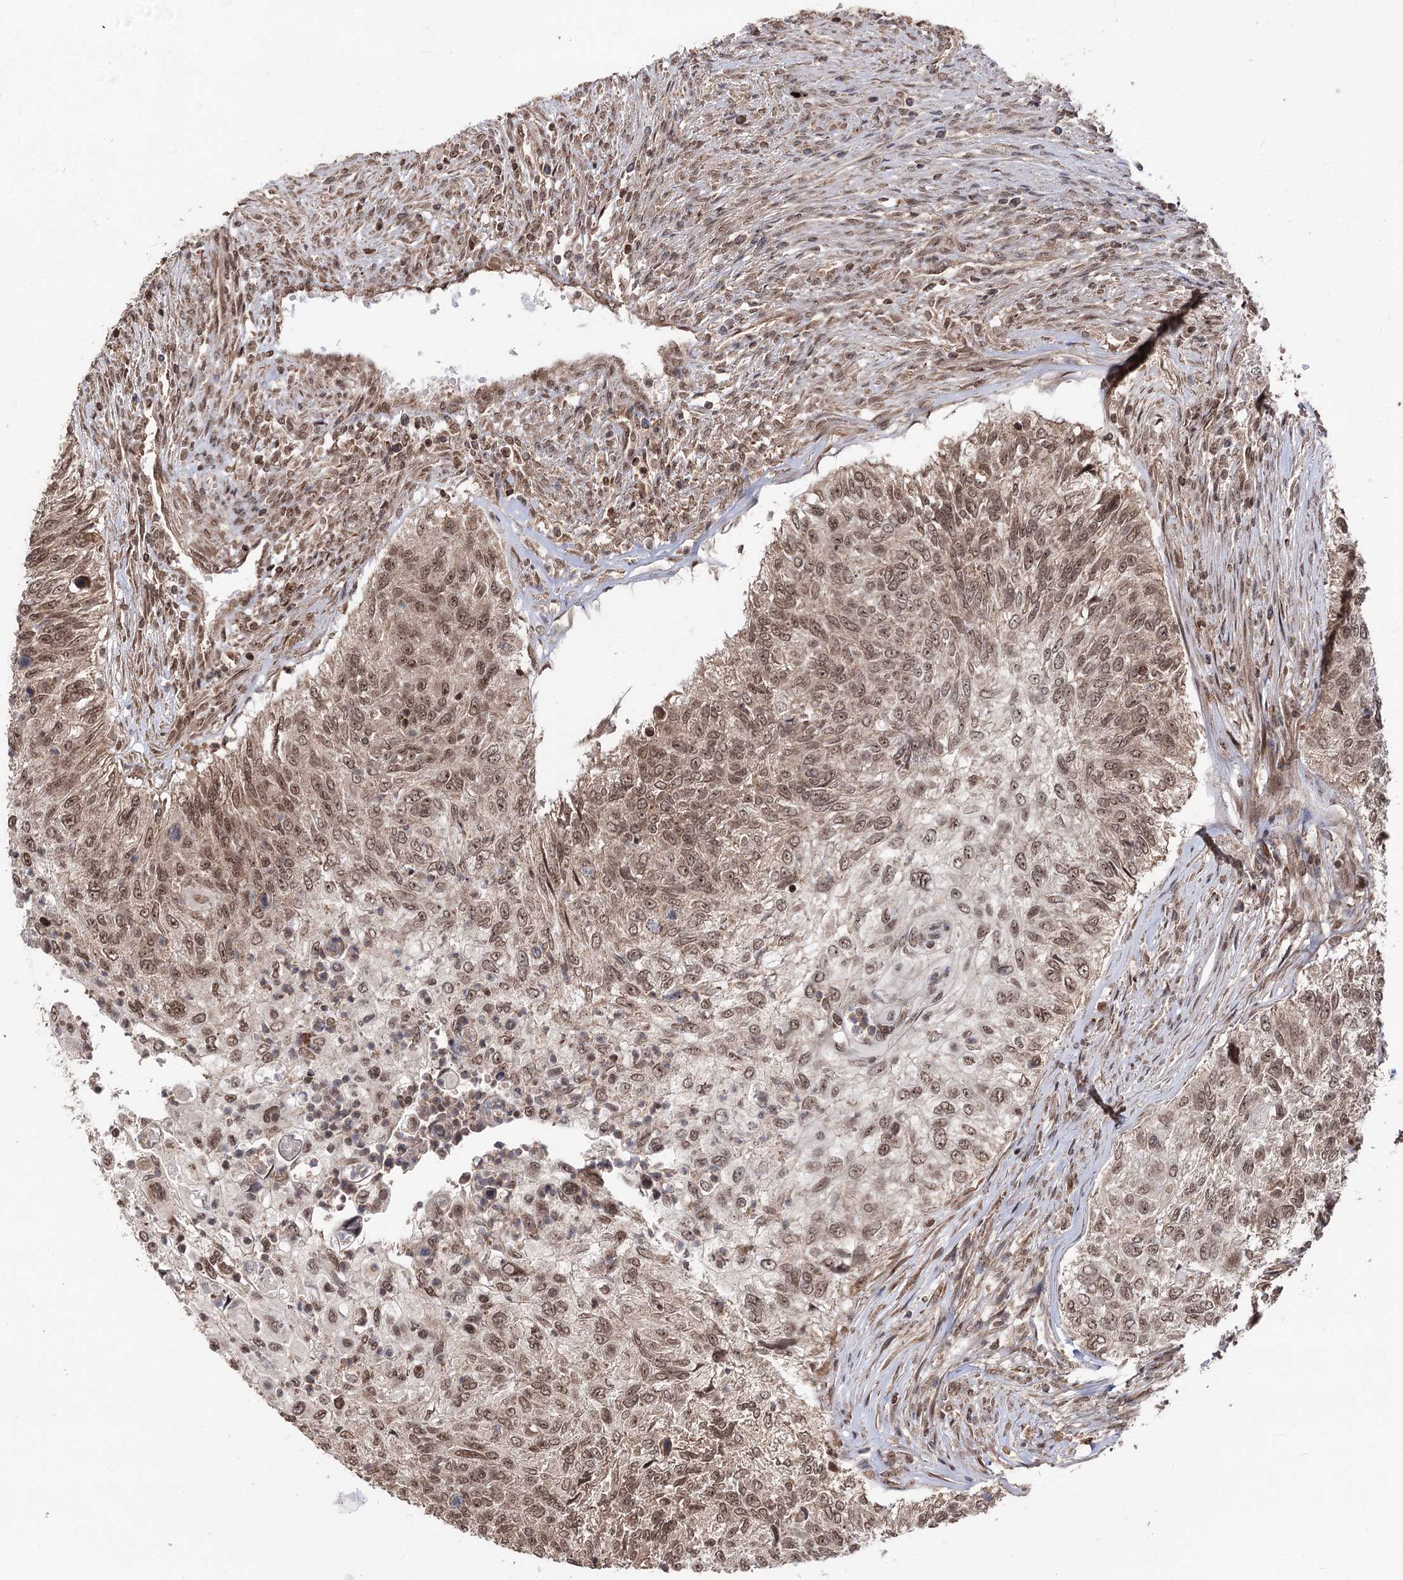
{"staining": {"intensity": "moderate", "quantity": ">75%", "location": "cytoplasmic/membranous,nuclear"}, "tissue": "urothelial cancer", "cell_type": "Tumor cells", "image_type": "cancer", "snomed": [{"axis": "morphology", "description": "Urothelial carcinoma, High grade"}, {"axis": "topography", "description": "Urinary bladder"}], "caption": "Immunohistochemical staining of human high-grade urothelial carcinoma reveals medium levels of moderate cytoplasmic/membranous and nuclear expression in about >75% of tumor cells.", "gene": "FAM53B", "patient": {"sex": "female", "age": 60}}